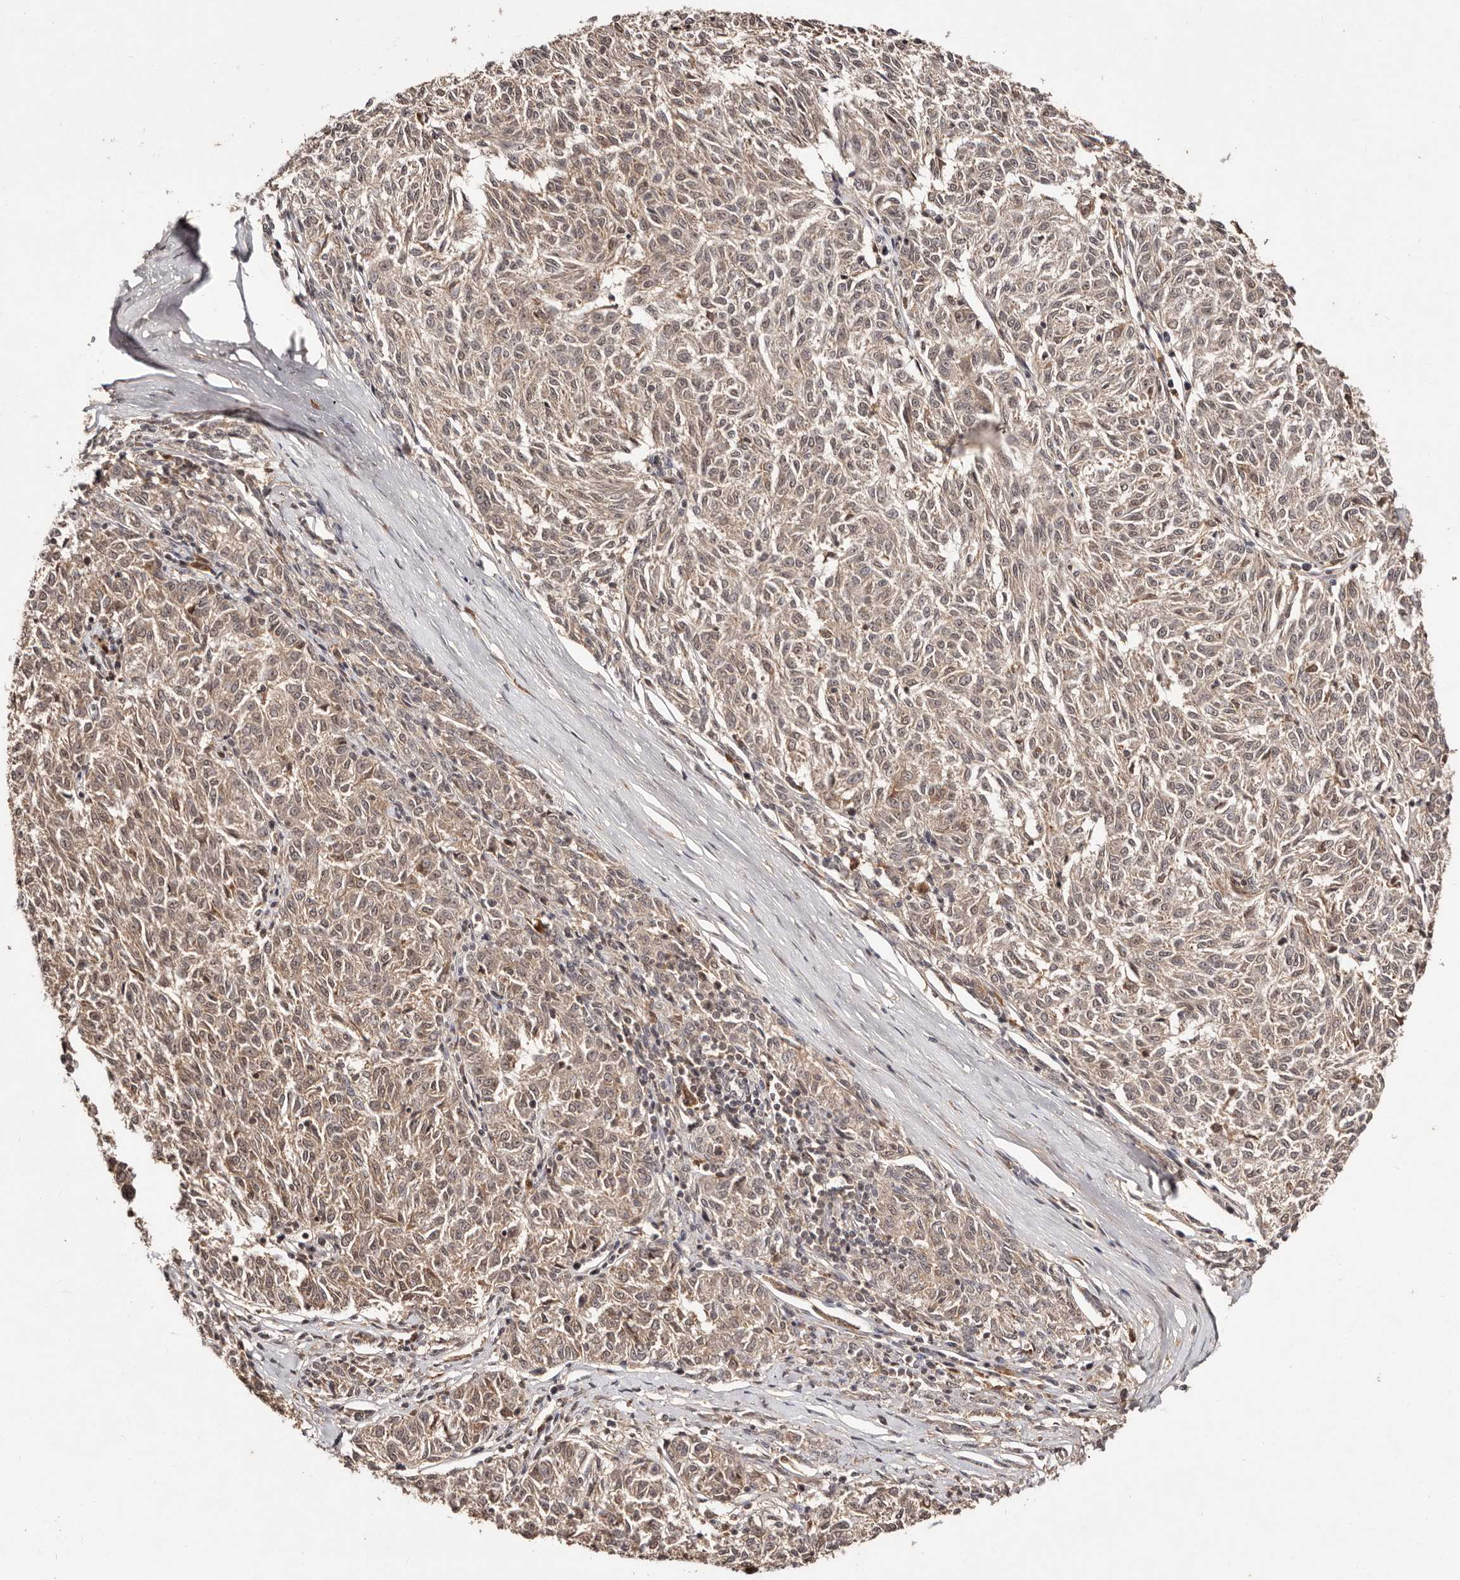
{"staining": {"intensity": "weak", "quantity": ">75%", "location": "cytoplasmic/membranous"}, "tissue": "melanoma", "cell_type": "Tumor cells", "image_type": "cancer", "snomed": [{"axis": "morphology", "description": "Malignant melanoma, NOS"}, {"axis": "topography", "description": "Skin"}], "caption": "A photomicrograph of human malignant melanoma stained for a protein shows weak cytoplasmic/membranous brown staining in tumor cells.", "gene": "BICRAL", "patient": {"sex": "female", "age": 72}}